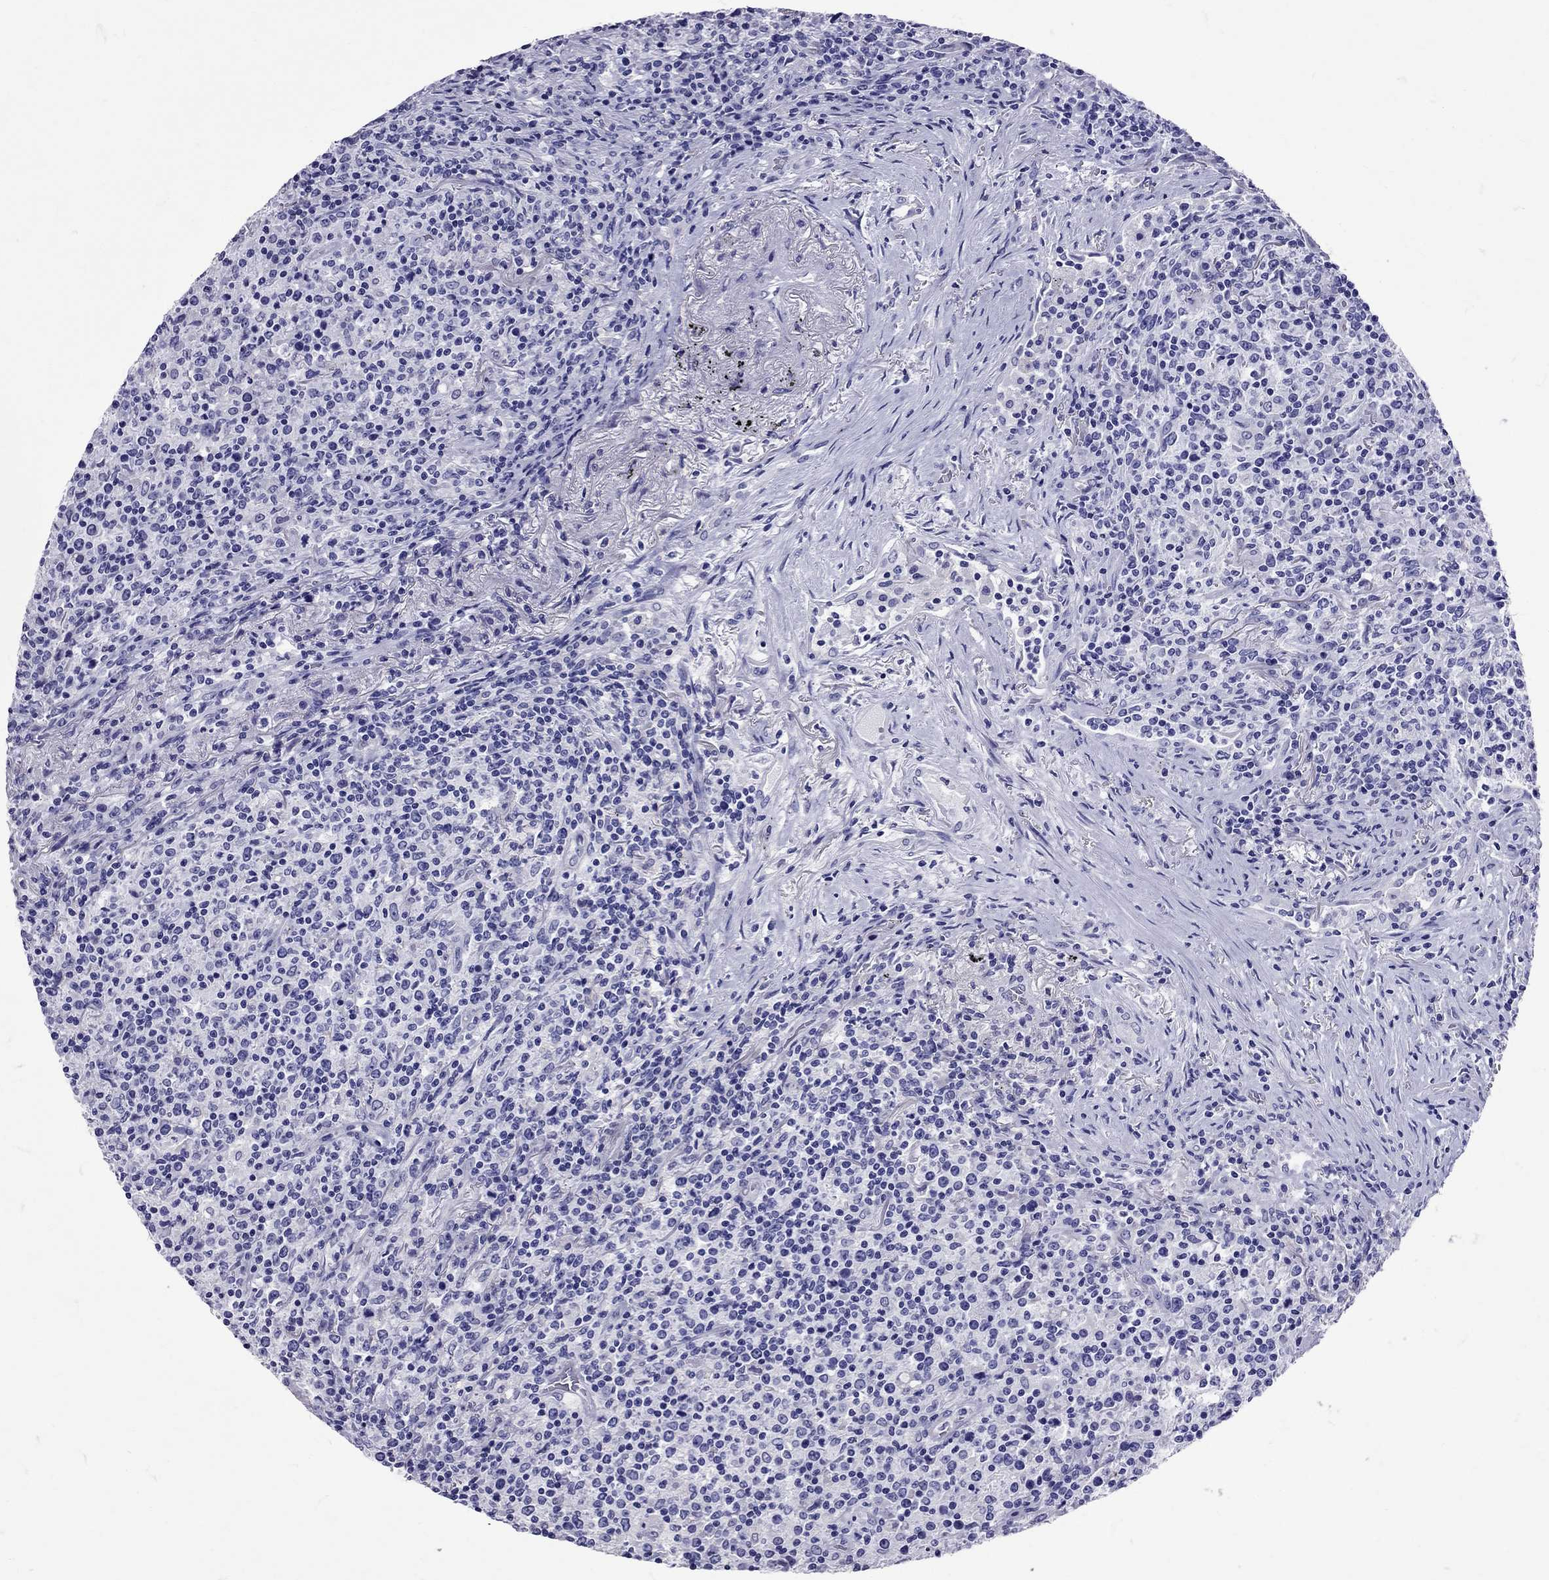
{"staining": {"intensity": "negative", "quantity": "none", "location": "none"}, "tissue": "lymphoma", "cell_type": "Tumor cells", "image_type": "cancer", "snomed": [{"axis": "morphology", "description": "Malignant lymphoma, non-Hodgkin's type, High grade"}, {"axis": "topography", "description": "Lung"}], "caption": "Immunohistochemistry photomicrograph of human lymphoma stained for a protein (brown), which exhibits no staining in tumor cells. (Stains: DAB (3,3'-diaminobenzidine) IHC with hematoxylin counter stain, Microscopy: brightfield microscopy at high magnification).", "gene": "AVP", "patient": {"sex": "male", "age": 79}}